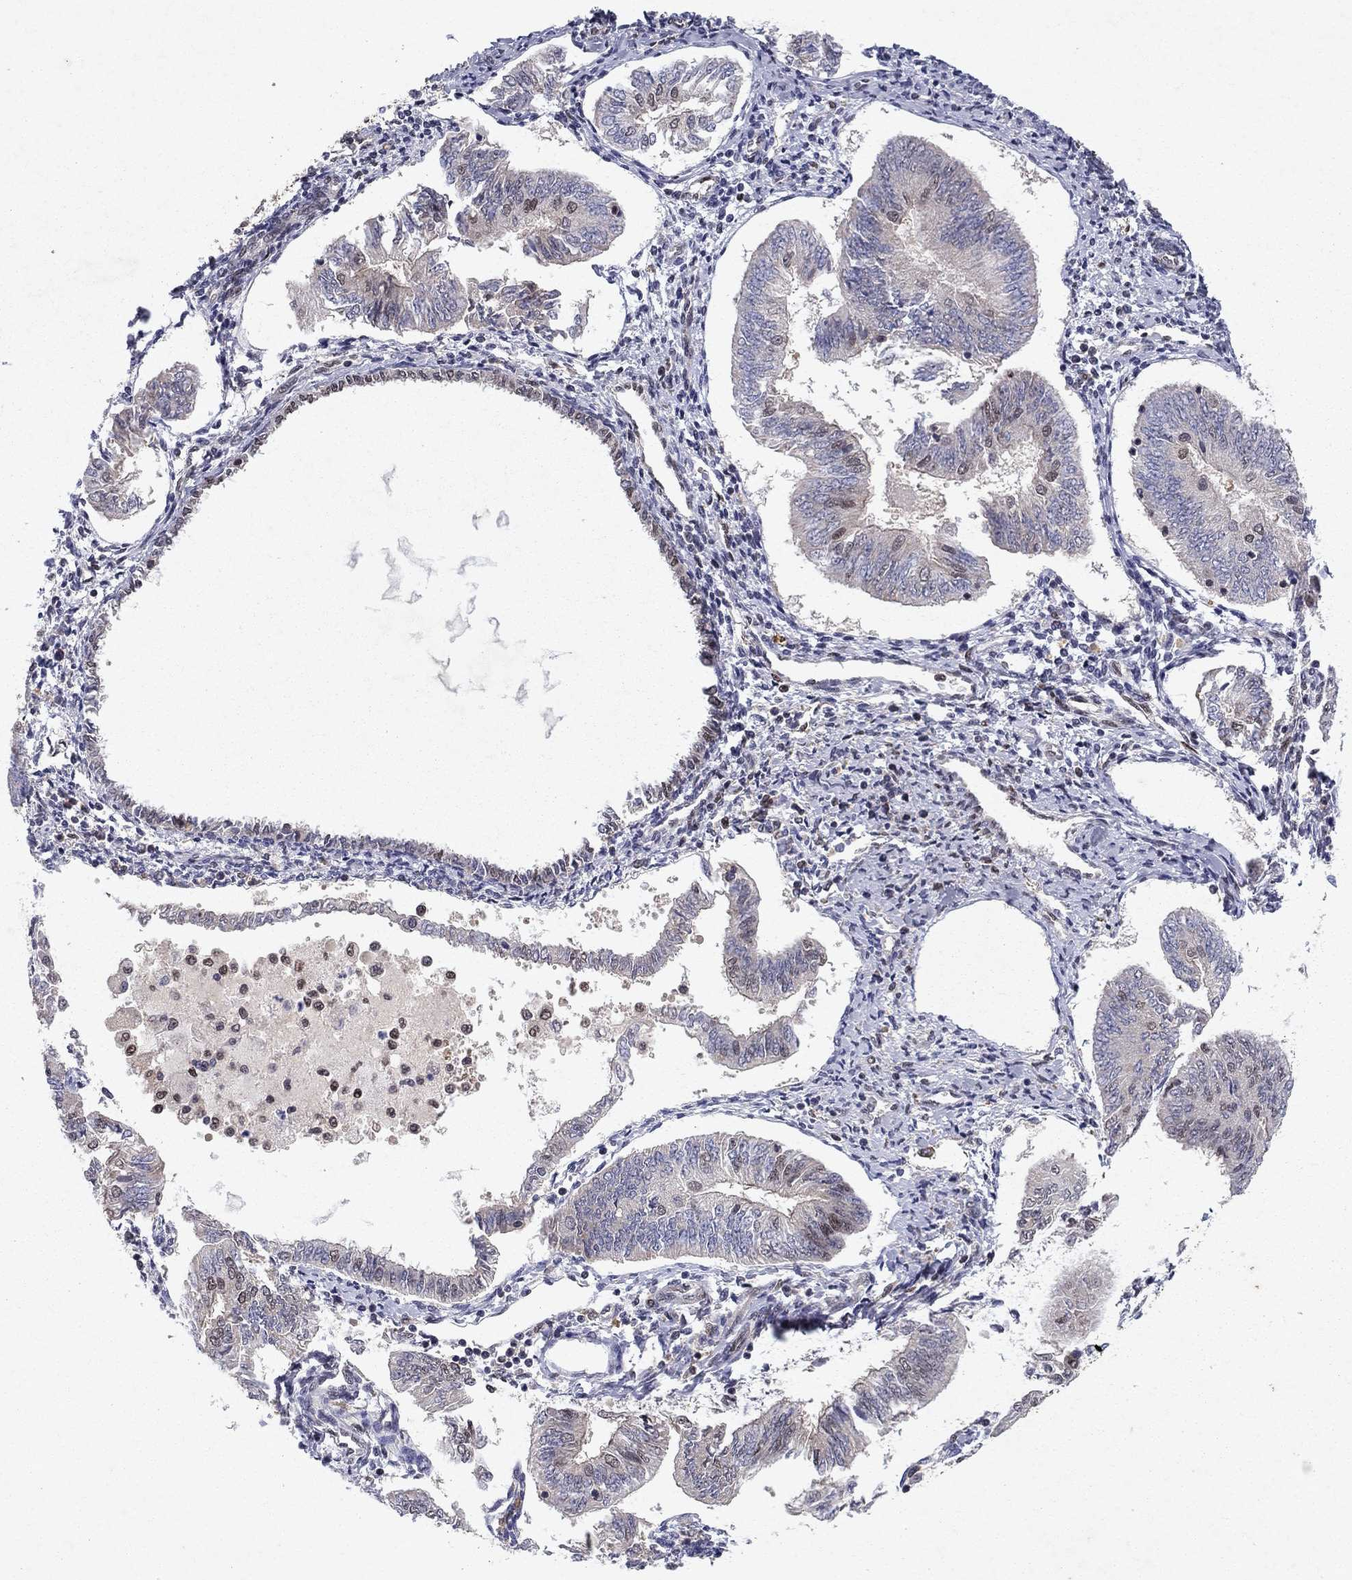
{"staining": {"intensity": "negative", "quantity": "none", "location": "none"}, "tissue": "endometrial cancer", "cell_type": "Tumor cells", "image_type": "cancer", "snomed": [{"axis": "morphology", "description": "Adenocarcinoma, NOS"}, {"axis": "topography", "description": "Endometrium"}], "caption": "Immunohistochemical staining of endometrial adenocarcinoma exhibits no significant positivity in tumor cells.", "gene": "CRTC1", "patient": {"sex": "female", "age": 58}}